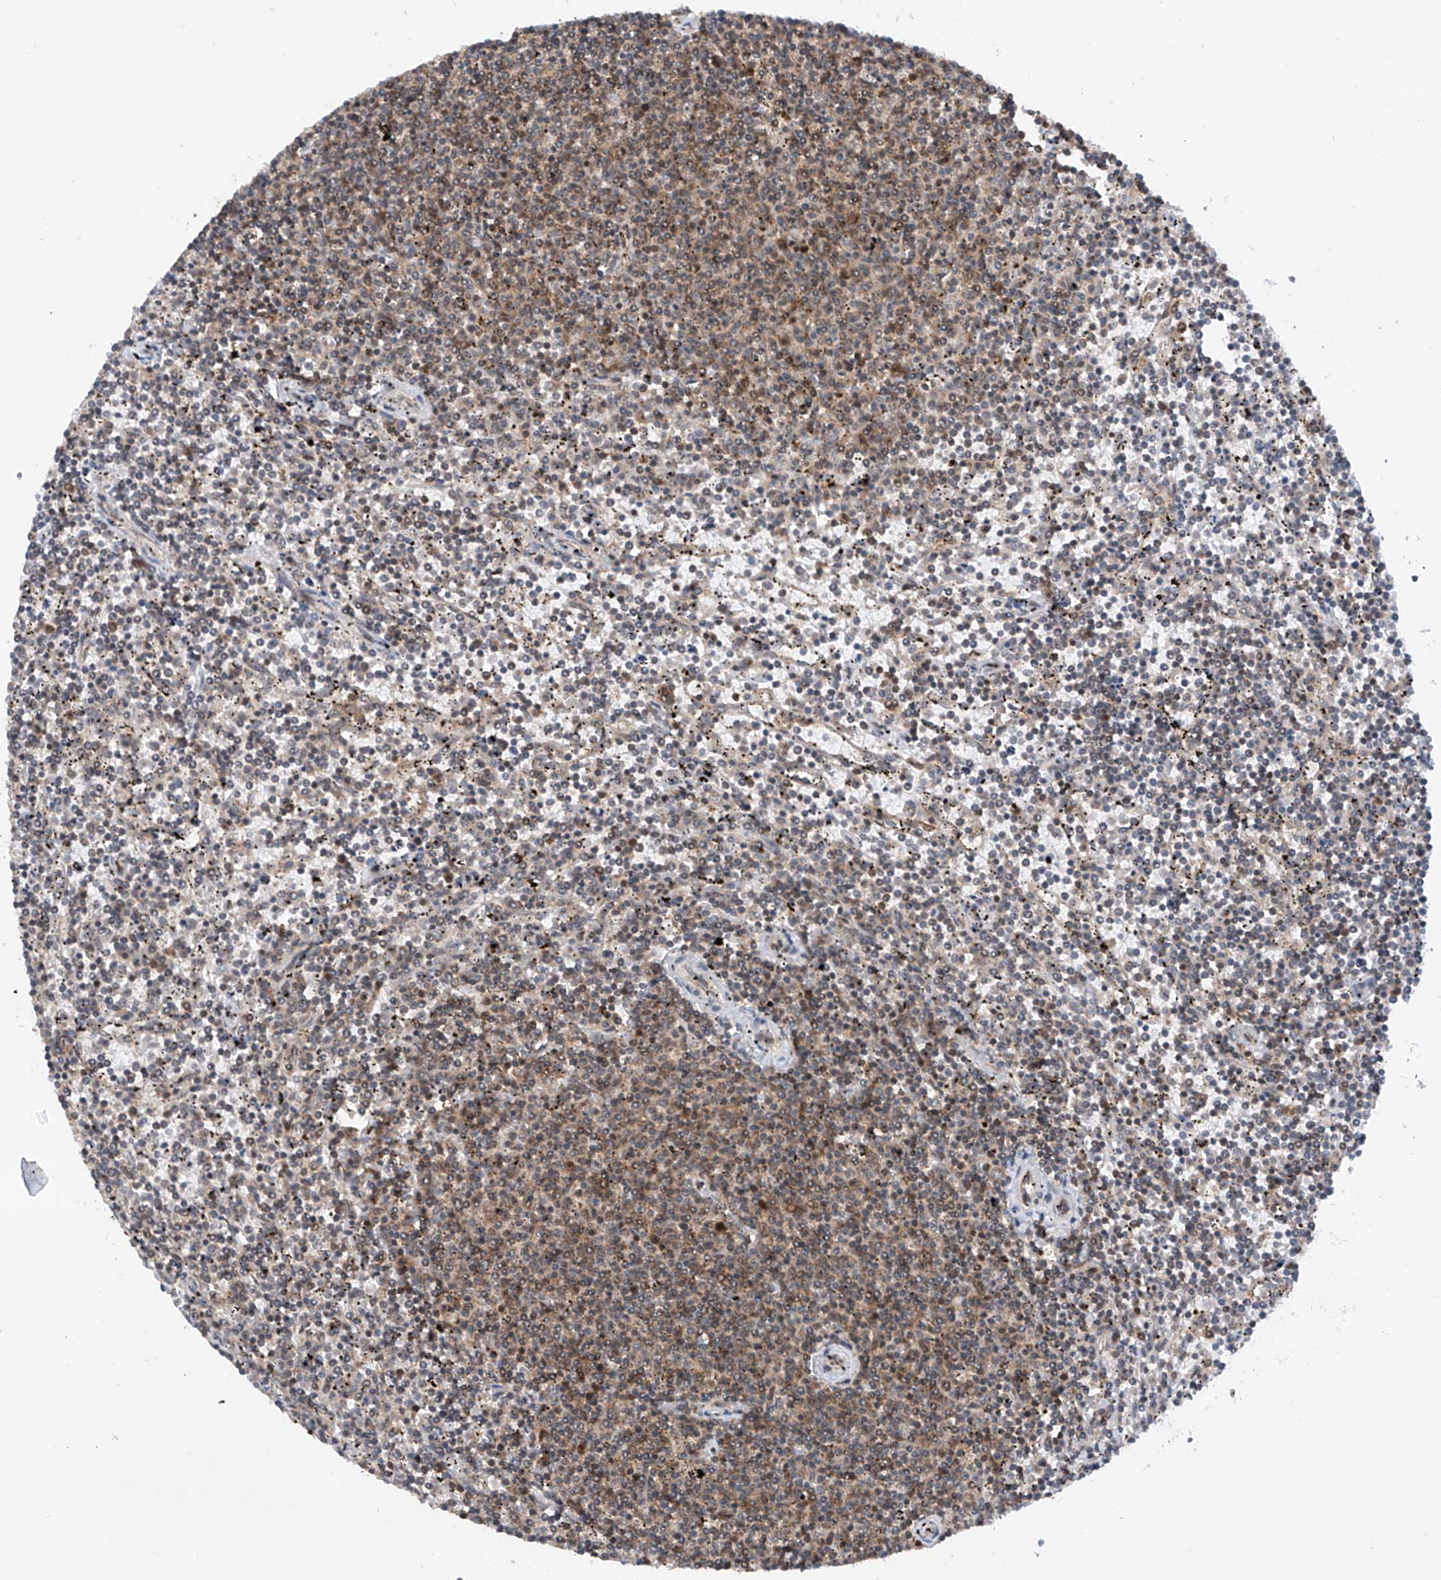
{"staining": {"intensity": "weak", "quantity": "25%-75%", "location": "cytoplasmic/membranous"}, "tissue": "lymphoma", "cell_type": "Tumor cells", "image_type": "cancer", "snomed": [{"axis": "morphology", "description": "Malignant lymphoma, non-Hodgkin's type, Low grade"}, {"axis": "topography", "description": "Spleen"}], "caption": "Lymphoma stained with immunohistochemistry displays weak cytoplasmic/membranous positivity in about 25%-75% of tumor cells. (DAB (3,3'-diaminobenzidine) = brown stain, brightfield microscopy at high magnification).", "gene": "C1orf131", "patient": {"sex": "female", "age": 50}}